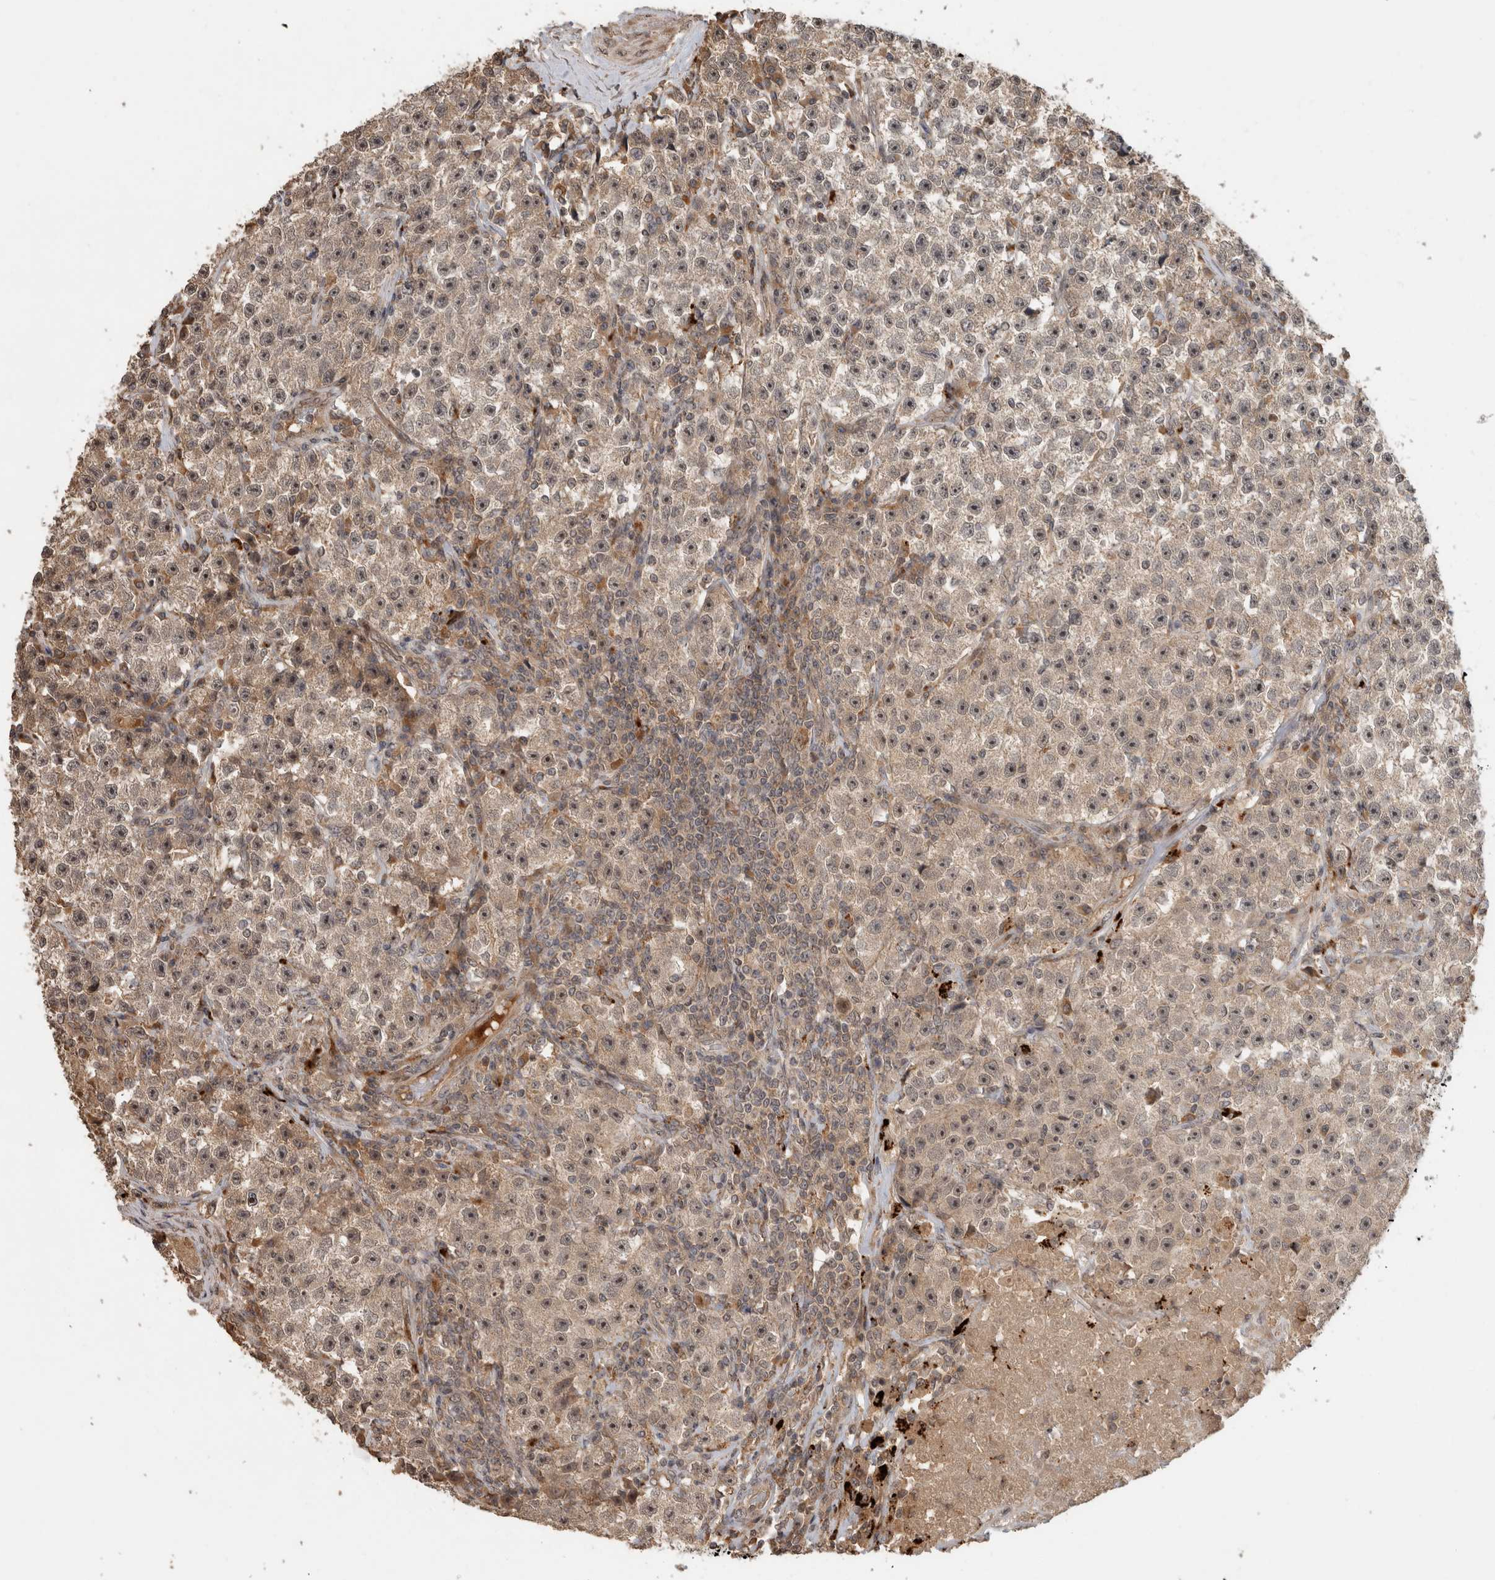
{"staining": {"intensity": "weak", "quantity": "25%-75%", "location": "cytoplasmic/membranous,nuclear"}, "tissue": "testis cancer", "cell_type": "Tumor cells", "image_type": "cancer", "snomed": [{"axis": "morphology", "description": "Seminoma, NOS"}, {"axis": "topography", "description": "Testis"}], "caption": "Testis cancer (seminoma) stained with DAB immunohistochemistry (IHC) reveals low levels of weak cytoplasmic/membranous and nuclear positivity in about 25%-75% of tumor cells.", "gene": "PITPNC1", "patient": {"sex": "male", "age": 22}}